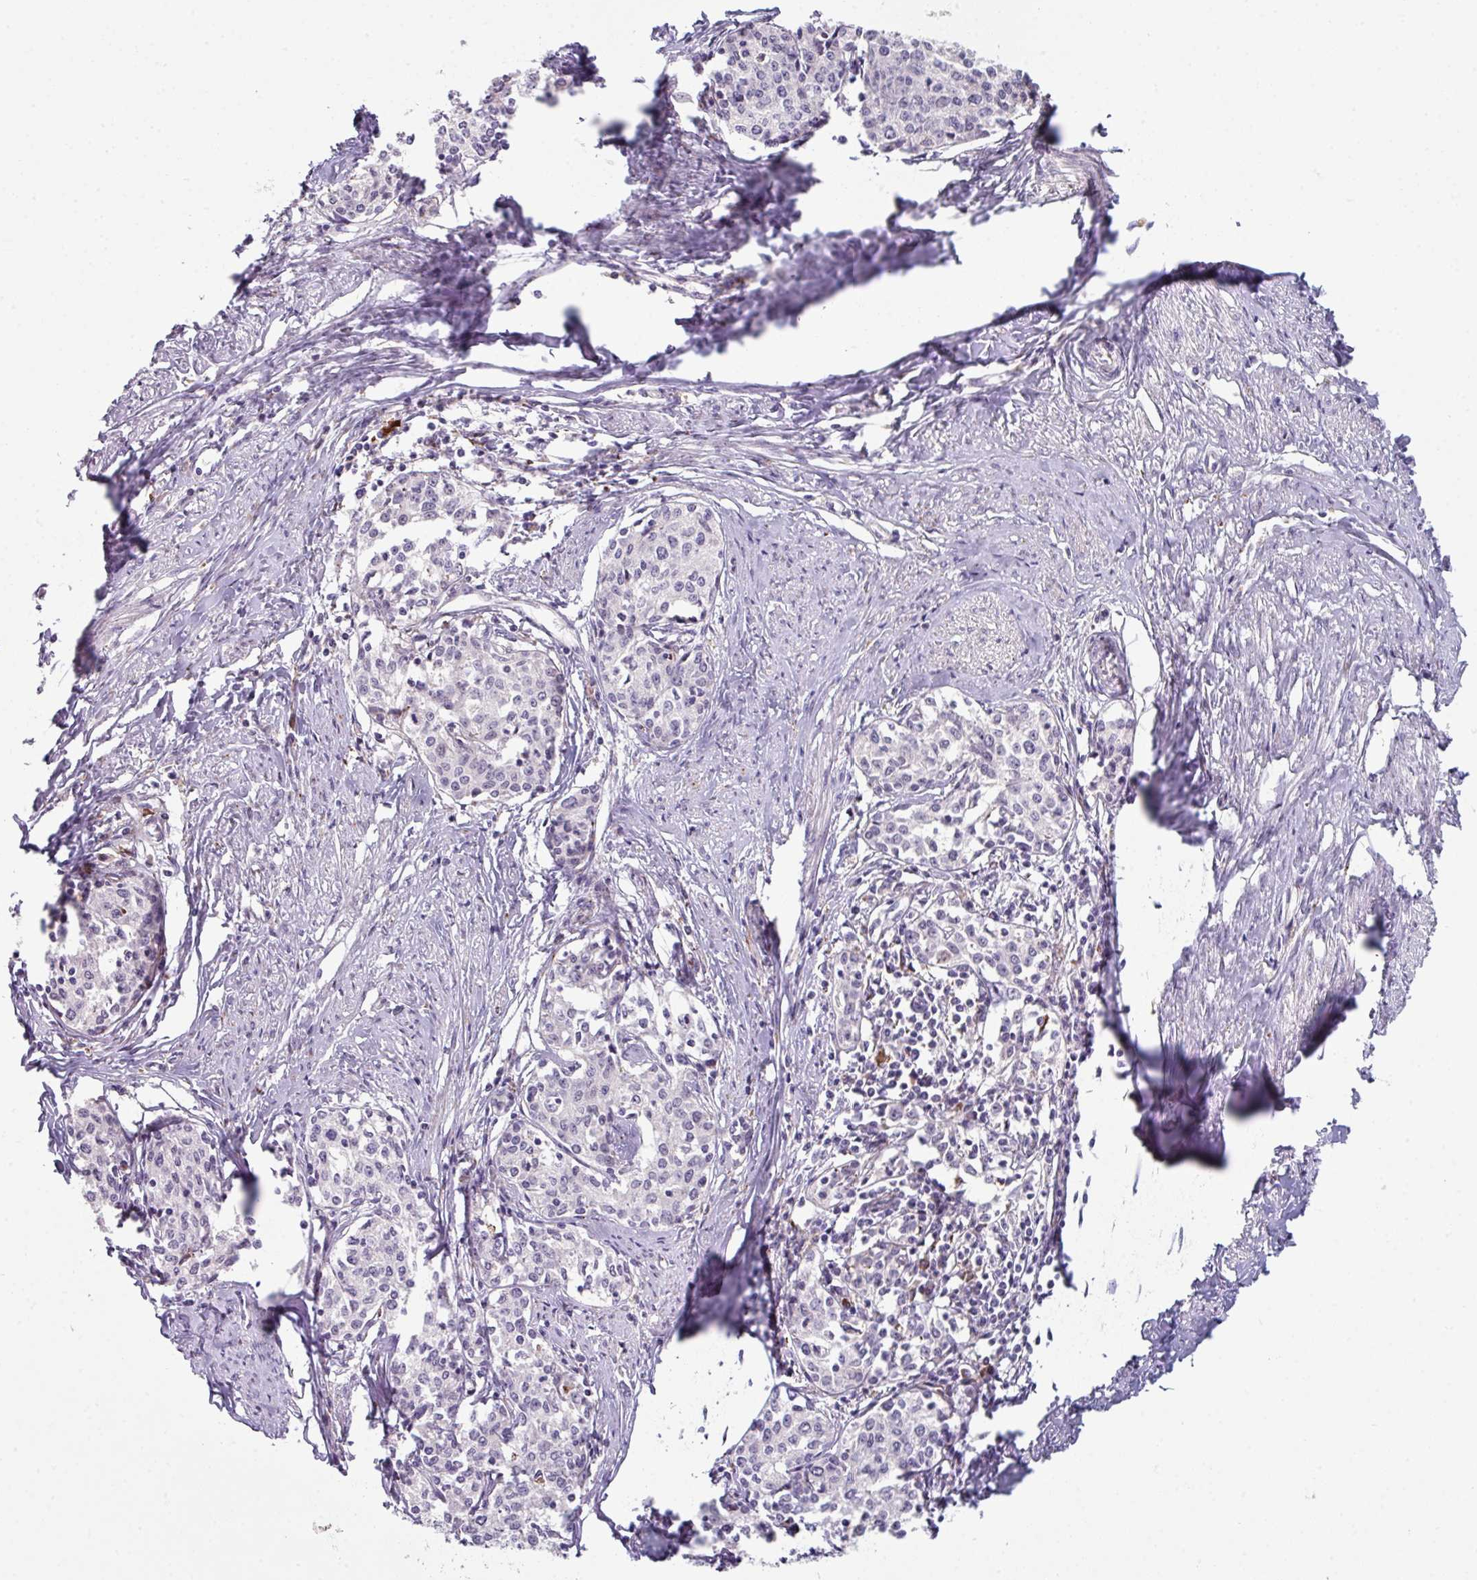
{"staining": {"intensity": "negative", "quantity": "none", "location": "none"}, "tissue": "cervical cancer", "cell_type": "Tumor cells", "image_type": "cancer", "snomed": [{"axis": "morphology", "description": "Squamous cell carcinoma, NOS"}, {"axis": "morphology", "description": "Adenocarcinoma, NOS"}, {"axis": "topography", "description": "Cervix"}], "caption": "This is an immunohistochemistry image of human cervical squamous cell carcinoma. There is no expression in tumor cells.", "gene": "BMS1", "patient": {"sex": "female", "age": 52}}